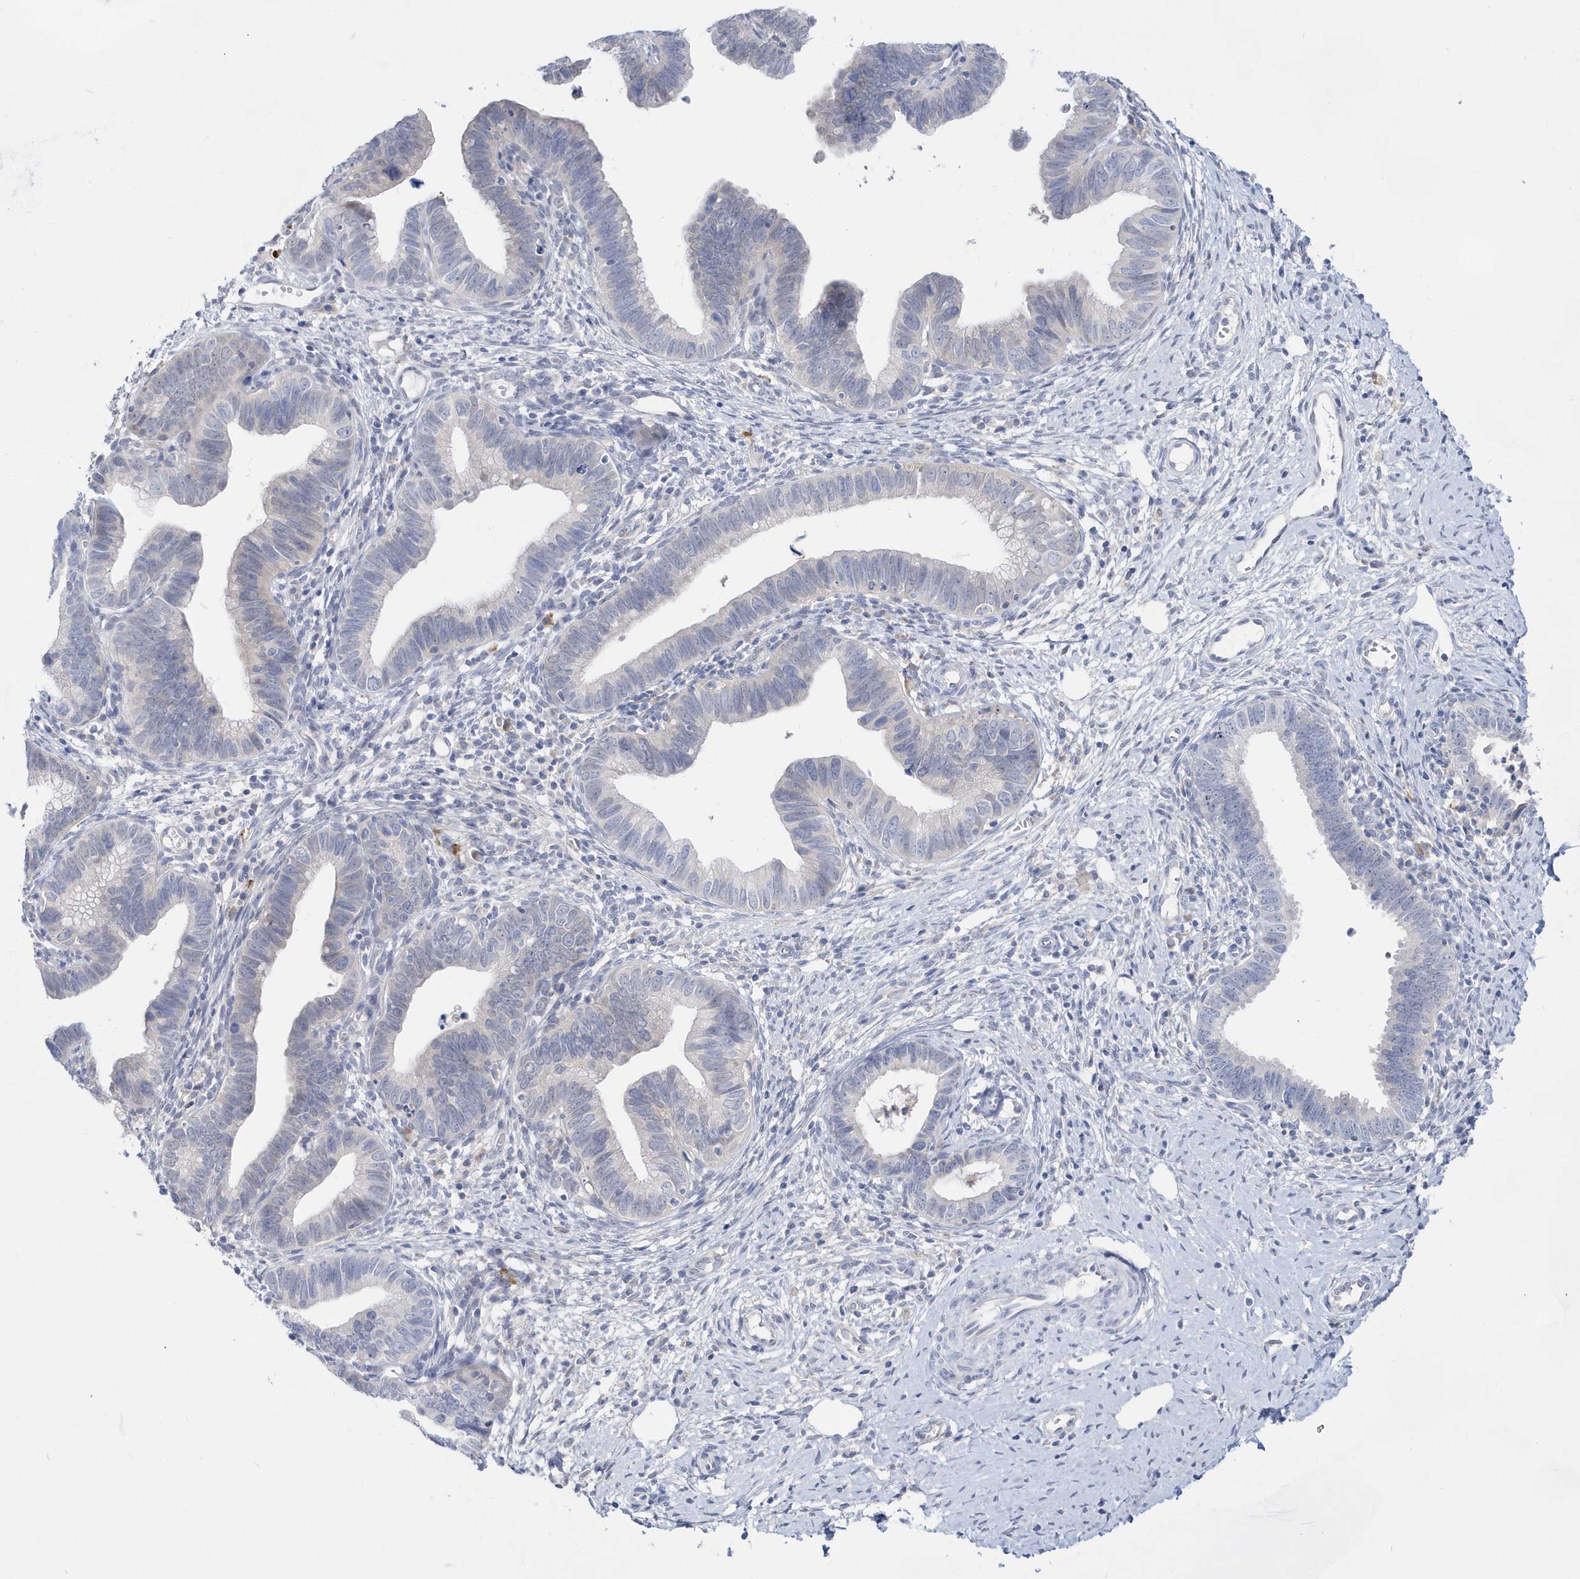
{"staining": {"intensity": "negative", "quantity": "none", "location": "none"}, "tissue": "cervical cancer", "cell_type": "Tumor cells", "image_type": "cancer", "snomed": [{"axis": "morphology", "description": "Adenocarcinoma, NOS"}, {"axis": "topography", "description": "Cervix"}], "caption": "Immunohistochemical staining of human cervical cancer (adenocarcinoma) exhibits no significant staining in tumor cells.", "gene": "BDH2", "patient": {"sex": "female", "age": 36}}